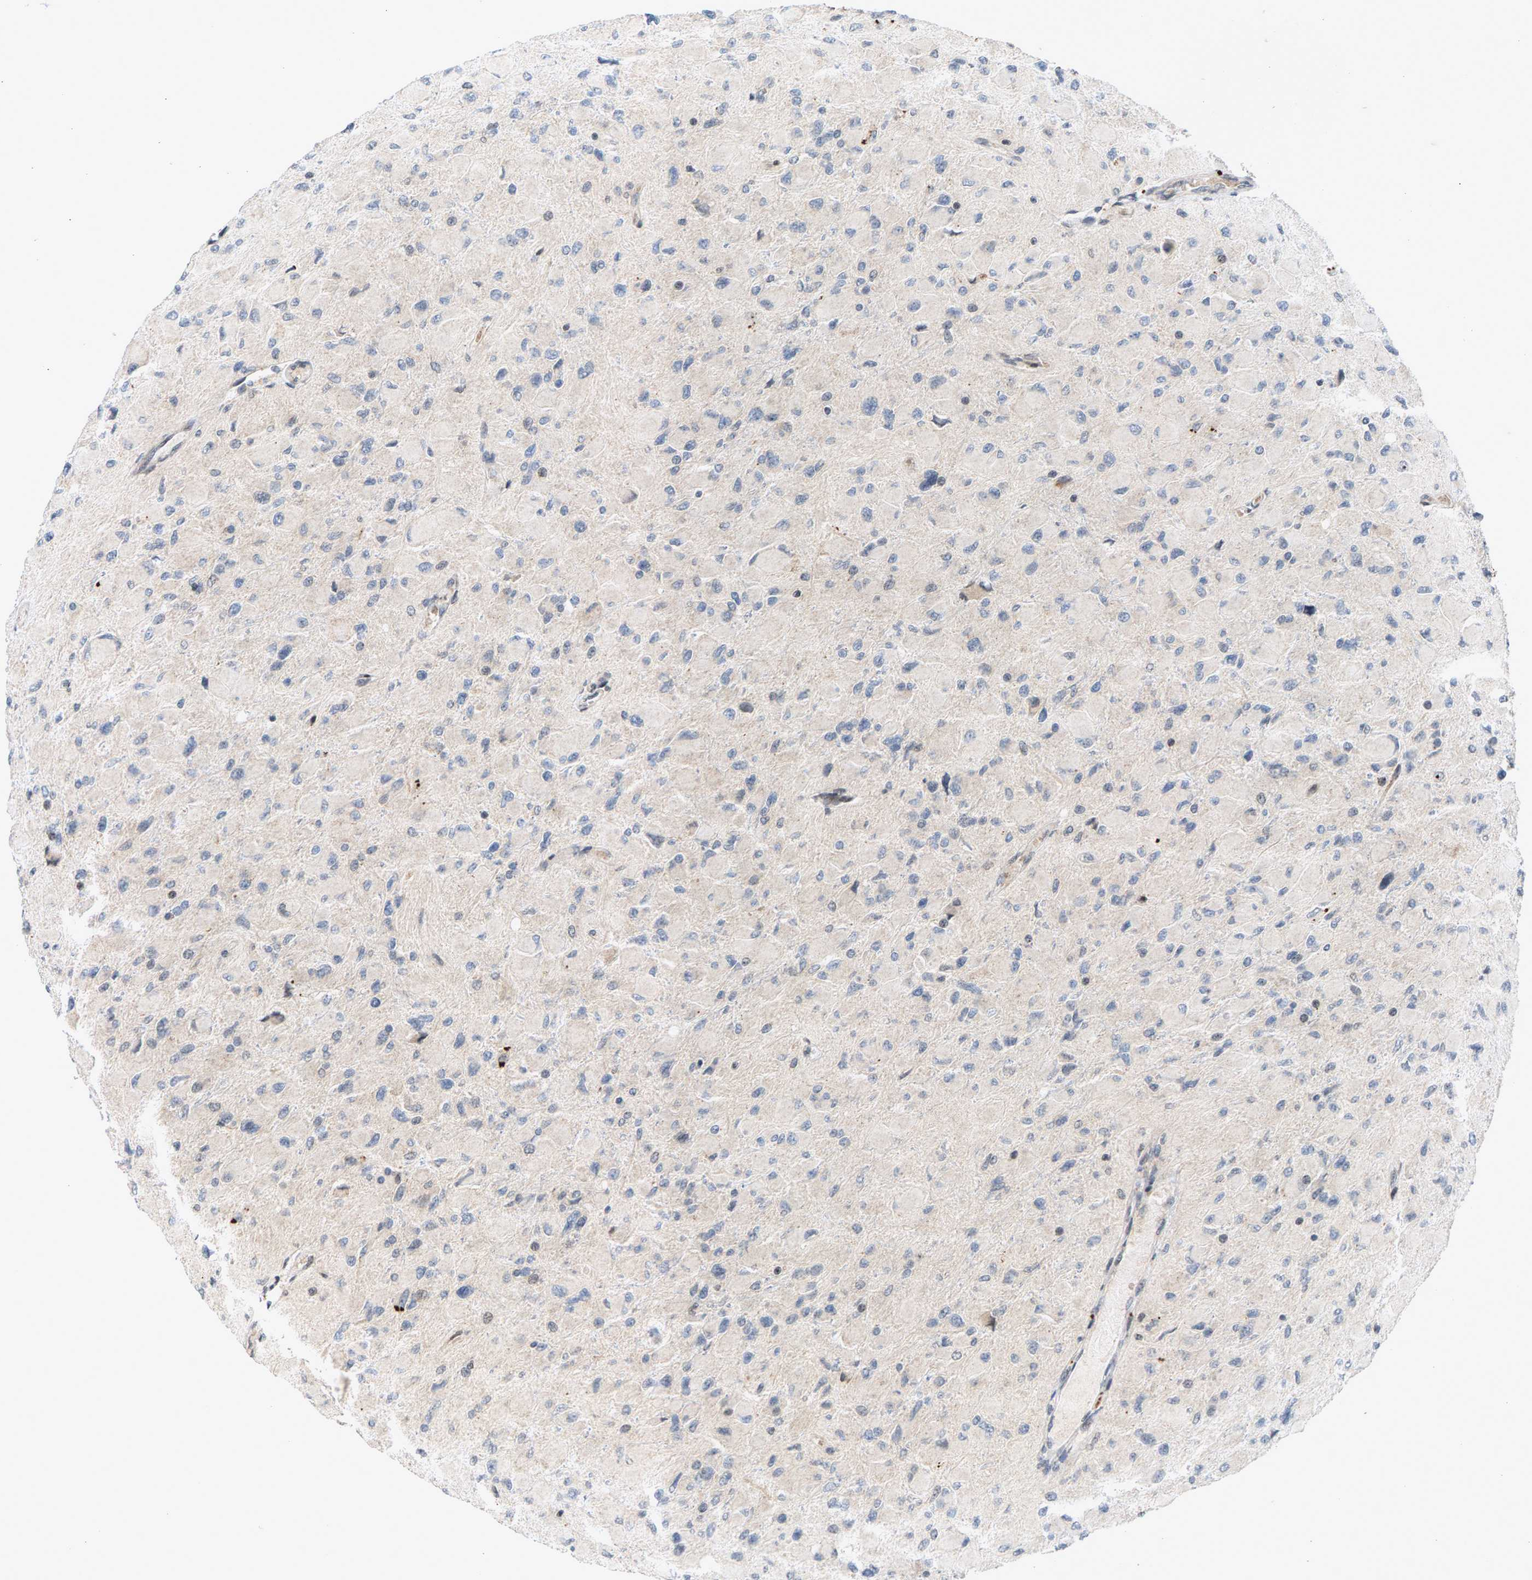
{"staining": {"intensity": "negative", "quantity": "none", "location": "none"}, "tissue": "glioma", "cell_type": "Tumor cells", "image_type": "cancer", "snomed": [{"axis": "morphology", "description": "Glioma, malignant, High grade"}, {"axis": "topography", "description": "Cerebral cortex"}], "caption": "The IHC image has no significant staining in tumor cells of glioma tissue. Brightfield microscopy of immunohistochemistry (IHC) stained with DAB (brown) and hematoxylin (blue), captured at high magnification.", "gene": "ZPR1", "patient": {"sex": "female", "age": 36}}